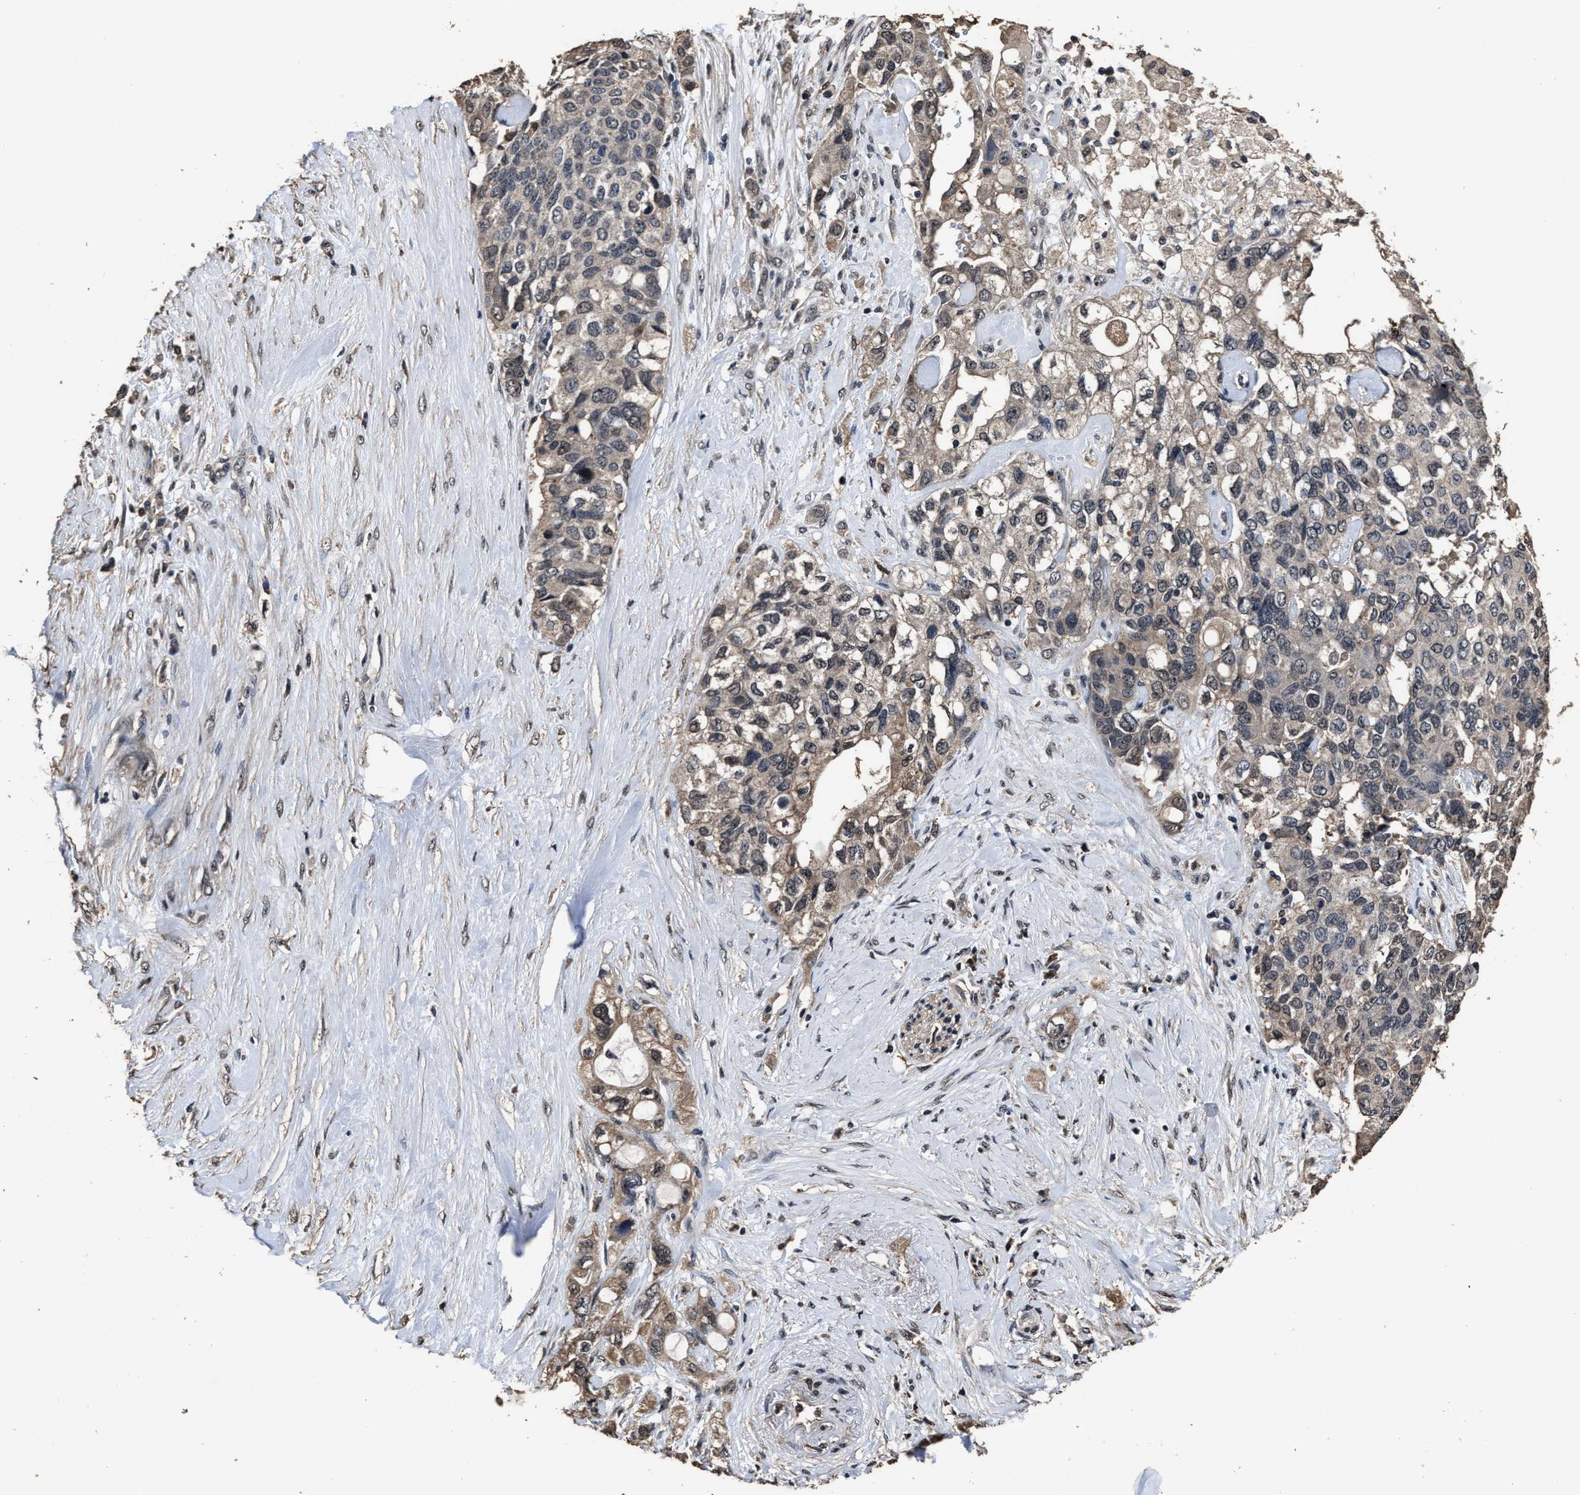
{"staining": {"intensity": "weak", "quantity": "<25%", "location": "cytoplasmic/membranous"}, "tissue": "pancreatic cancer", "cell_type": "Tumor cells", "image_type": "cancer", "snomed": [{"axis": "morphology", "description": "Adenocarcinoma, NOS"}, {"axis": "topography", "description": "Pancreas"}], "caption": "A high-resolution photomicrograph shows IHC staining of pancreatic cancer (adenocarcinoma), which shows no significant staining in tumor cells. Brightfield microscopy of immunohistochemistry (IHC) stained with DAB (brown) and hematoxylin (blue), captured at high magnification.", "gene": "RSBN1L", "patient": {"sex": "female", "age": 56}}